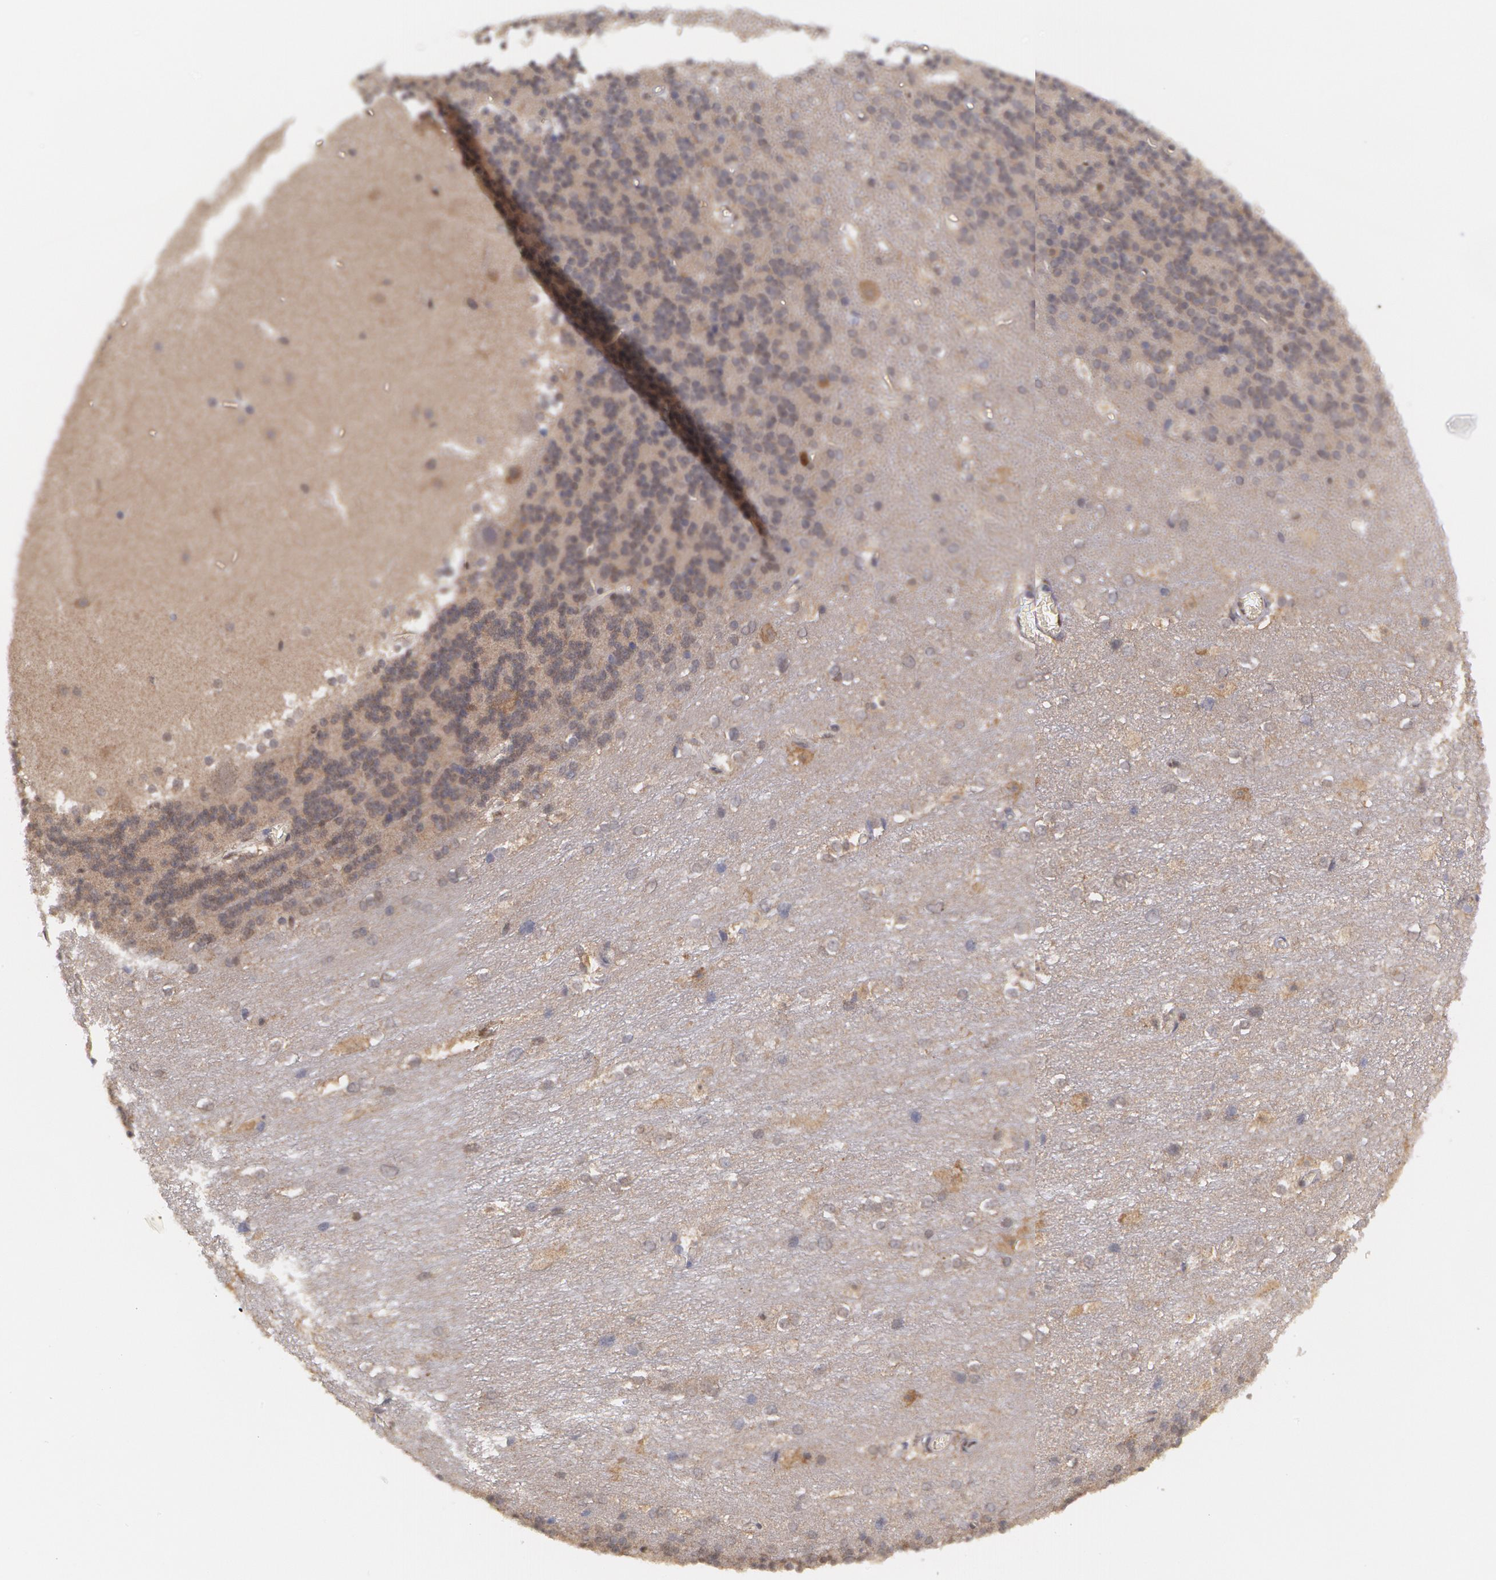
{"staining": {"intensity": "weak", "quantity": "<25%", "location": "cytoplasmic/membranous"}, "tissue": "cerebellum", "cell_type": "Cells in granular layer", "image_type": "normal", "snomed": [{"axis": "morphology", "description": "Normal tissue, NOS"}, {"axis": "topography", "description": "Cerebellum"}], "caption": "Protein analysis of normal cerebellum displays no significant positivity in cells in granular layer.", "gene": "TXNRD1", "patient": {"sex": "female", "age": 19}}